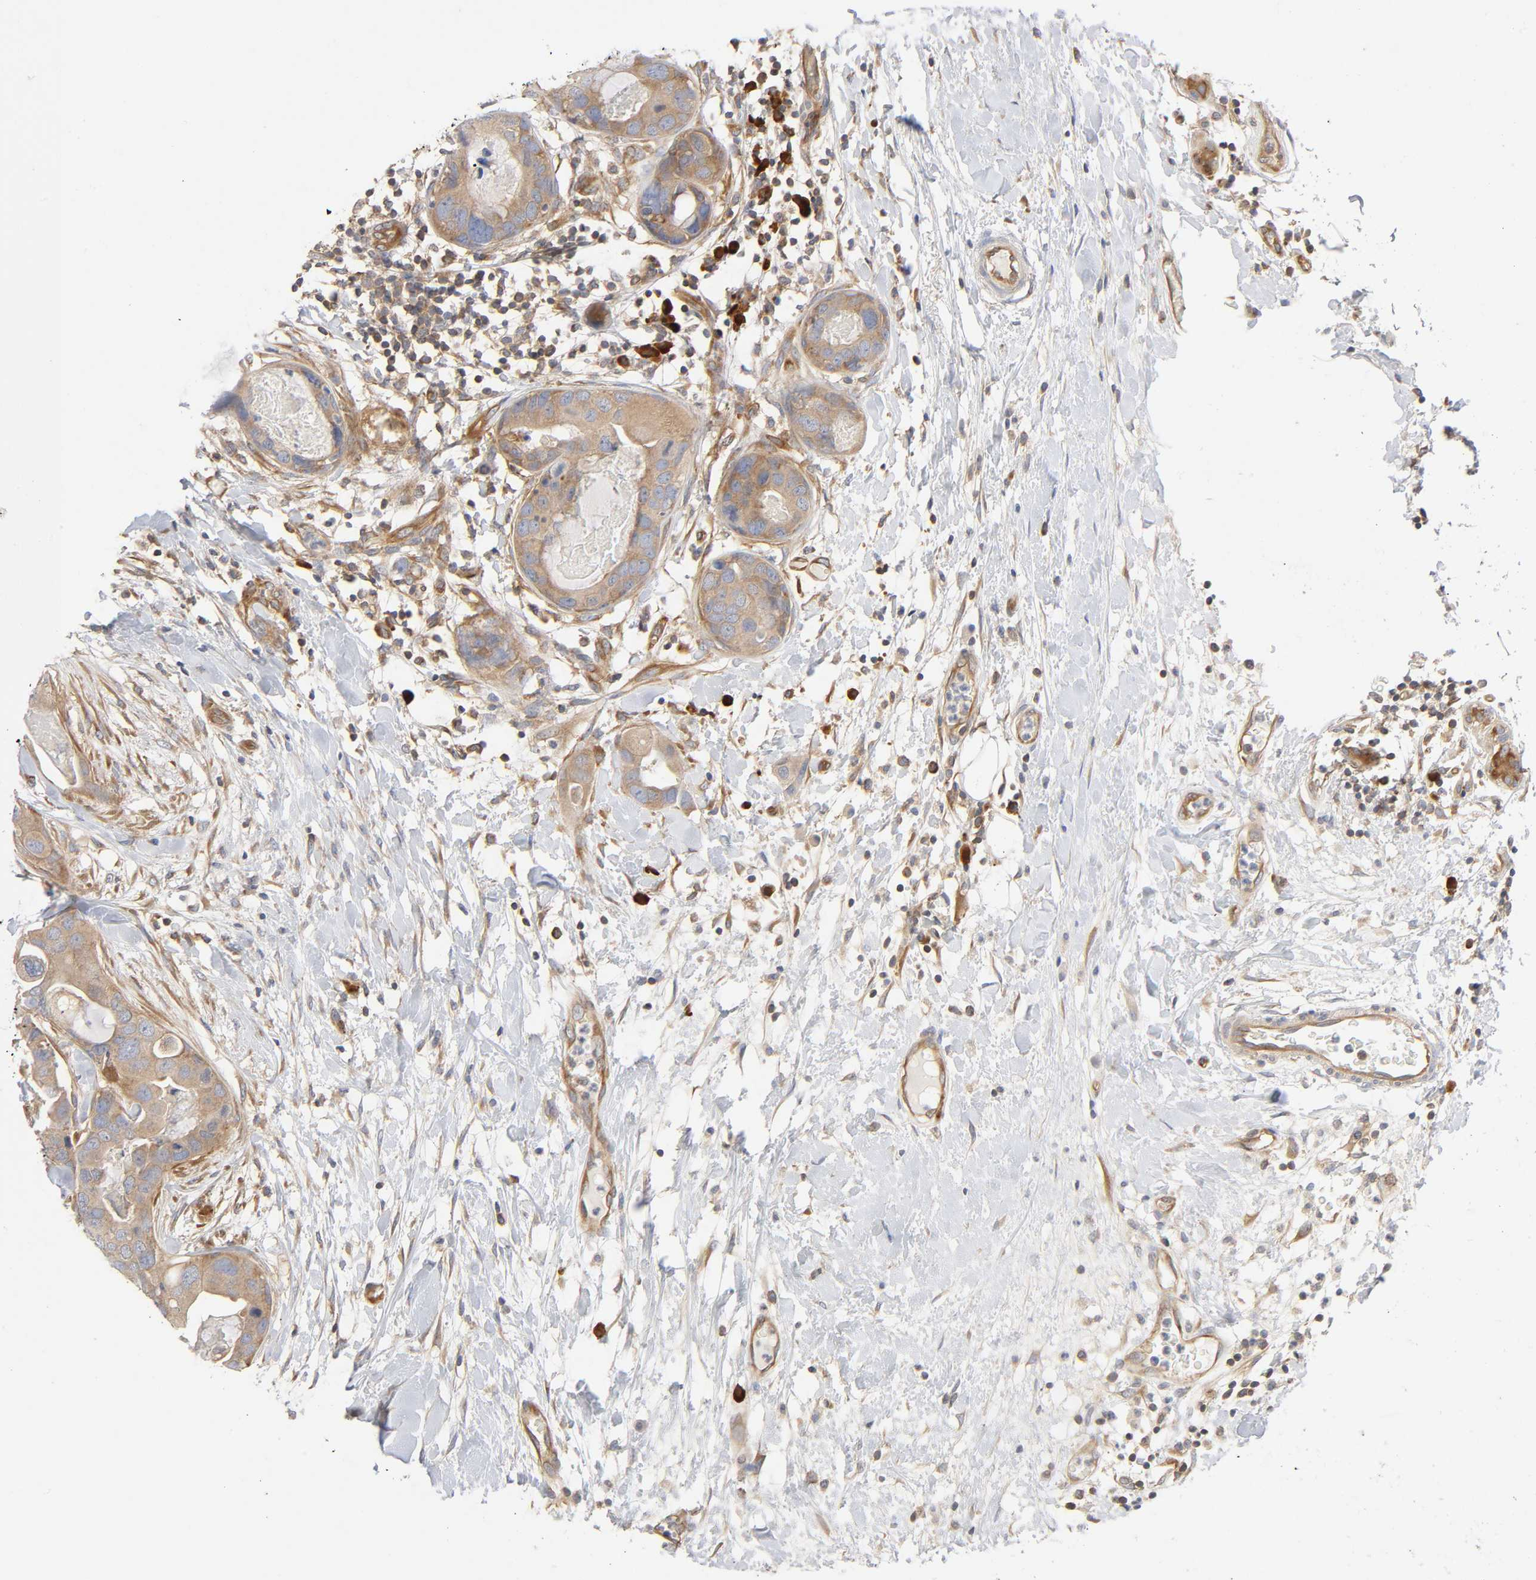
{"staining": {"intensity": "weak", "quantity": ">75%", "location": "cytoplasmic/membranous"}, "tissue": "breast cancer", "cell_type": "Tumor cells", "image_type": "cancer", "snomed": [{"axis": "morphology", "description": "Duct carcinoma"}, {"axis": "topography", "description": "Breast"}], "caption": "Tumor cells demonstrate low levels of weak cytoplasmic/membranous positivity in about >75% of cells in human infiltrating ductal carcinoma (breast).", "gene": "SCHIP1", "patient": {"sex": "female", "age": 40}}